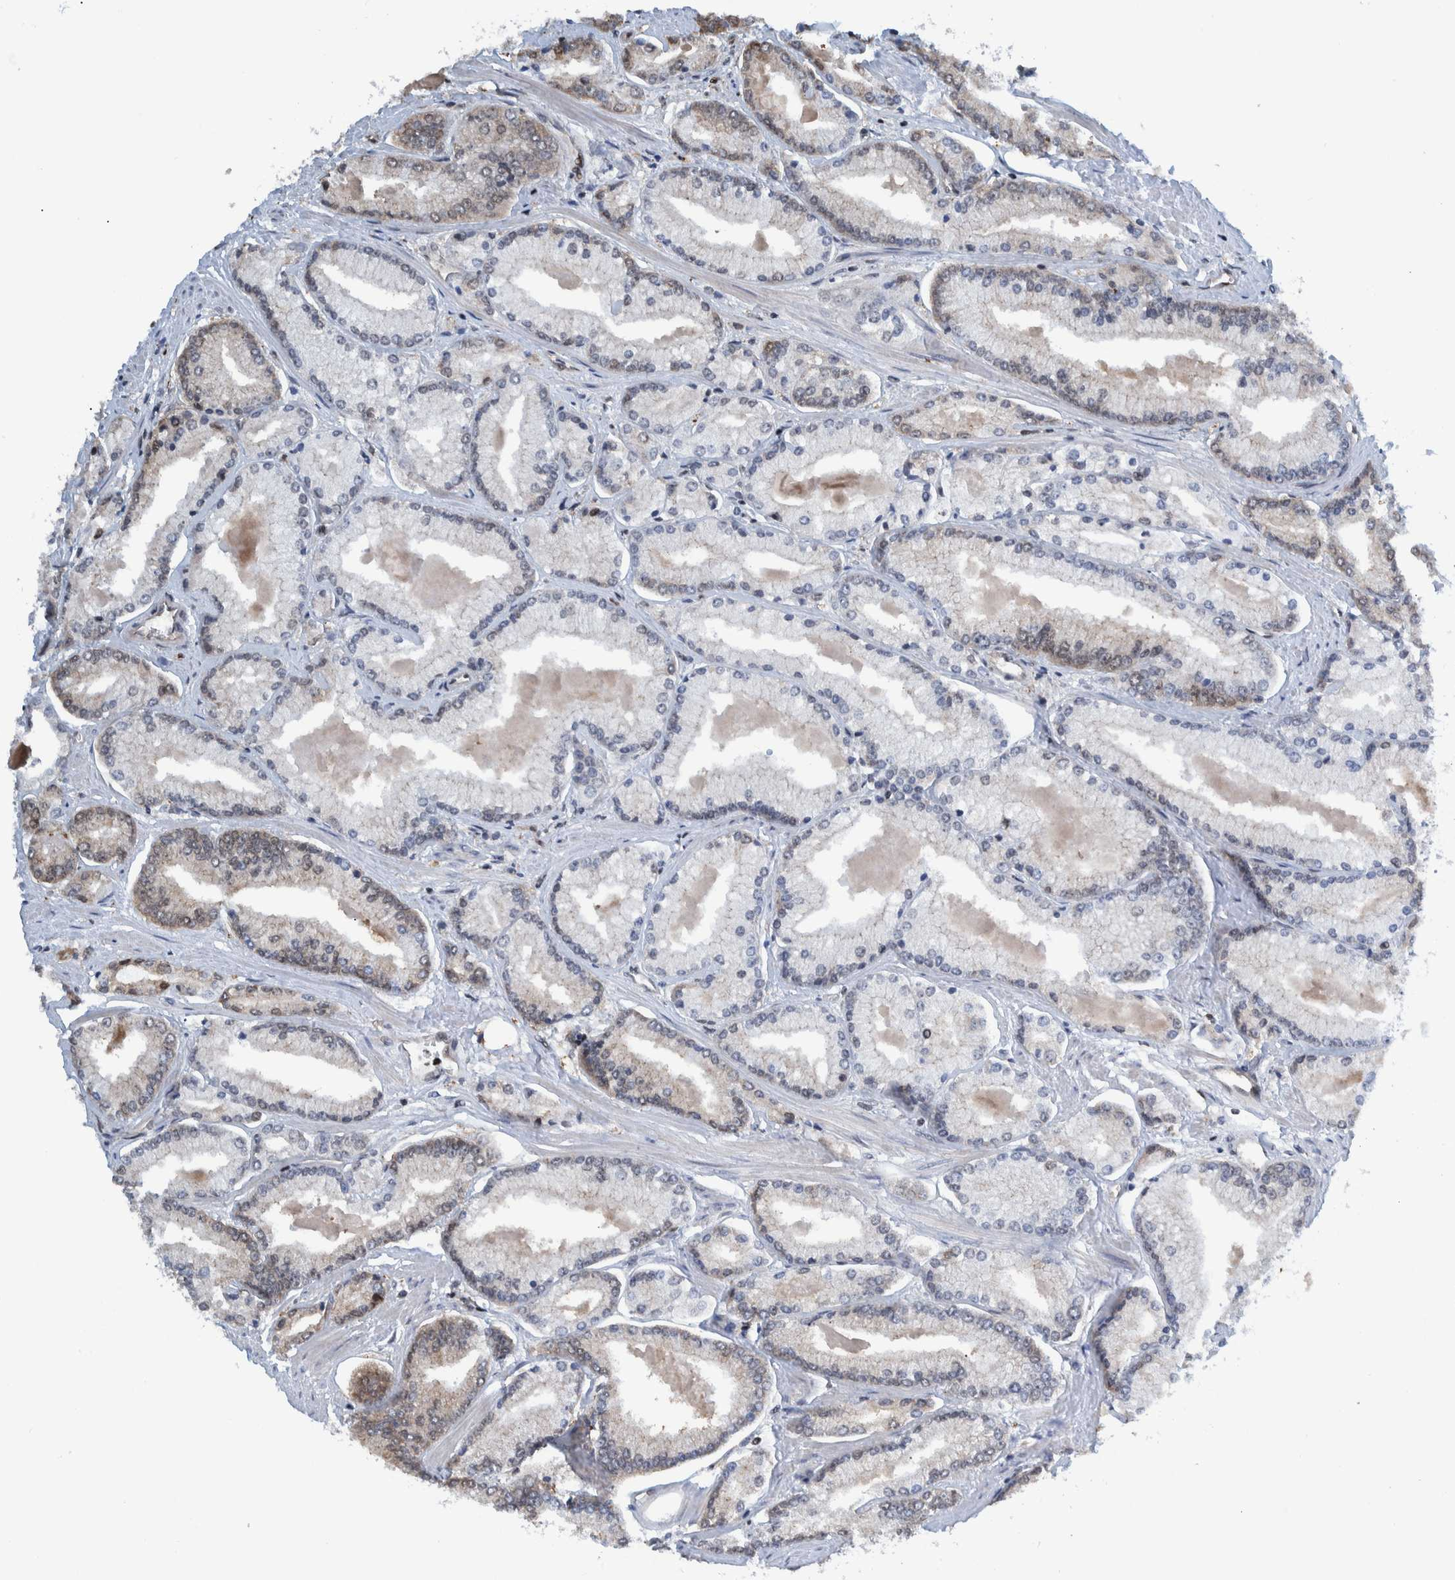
{"staining": {"intensity": "weak", "quantity": "<25%", "location": "nuclear"}, "tissue": "prostate cancer", "cell_type": "Tumor cells", "image_type": "cancer", "snomed": [{"axis": "morphology", "description": "Adenocarcinoma, Low grade"}, {"axis": "topography", "description": "Prostate"}], "caption": "This is an immunohistochemistry micrograph of human prostate cancer. There is no staining in tumor cells.", "gene": "HEATR9", "patient": {"sex": "male", "age": 52}}